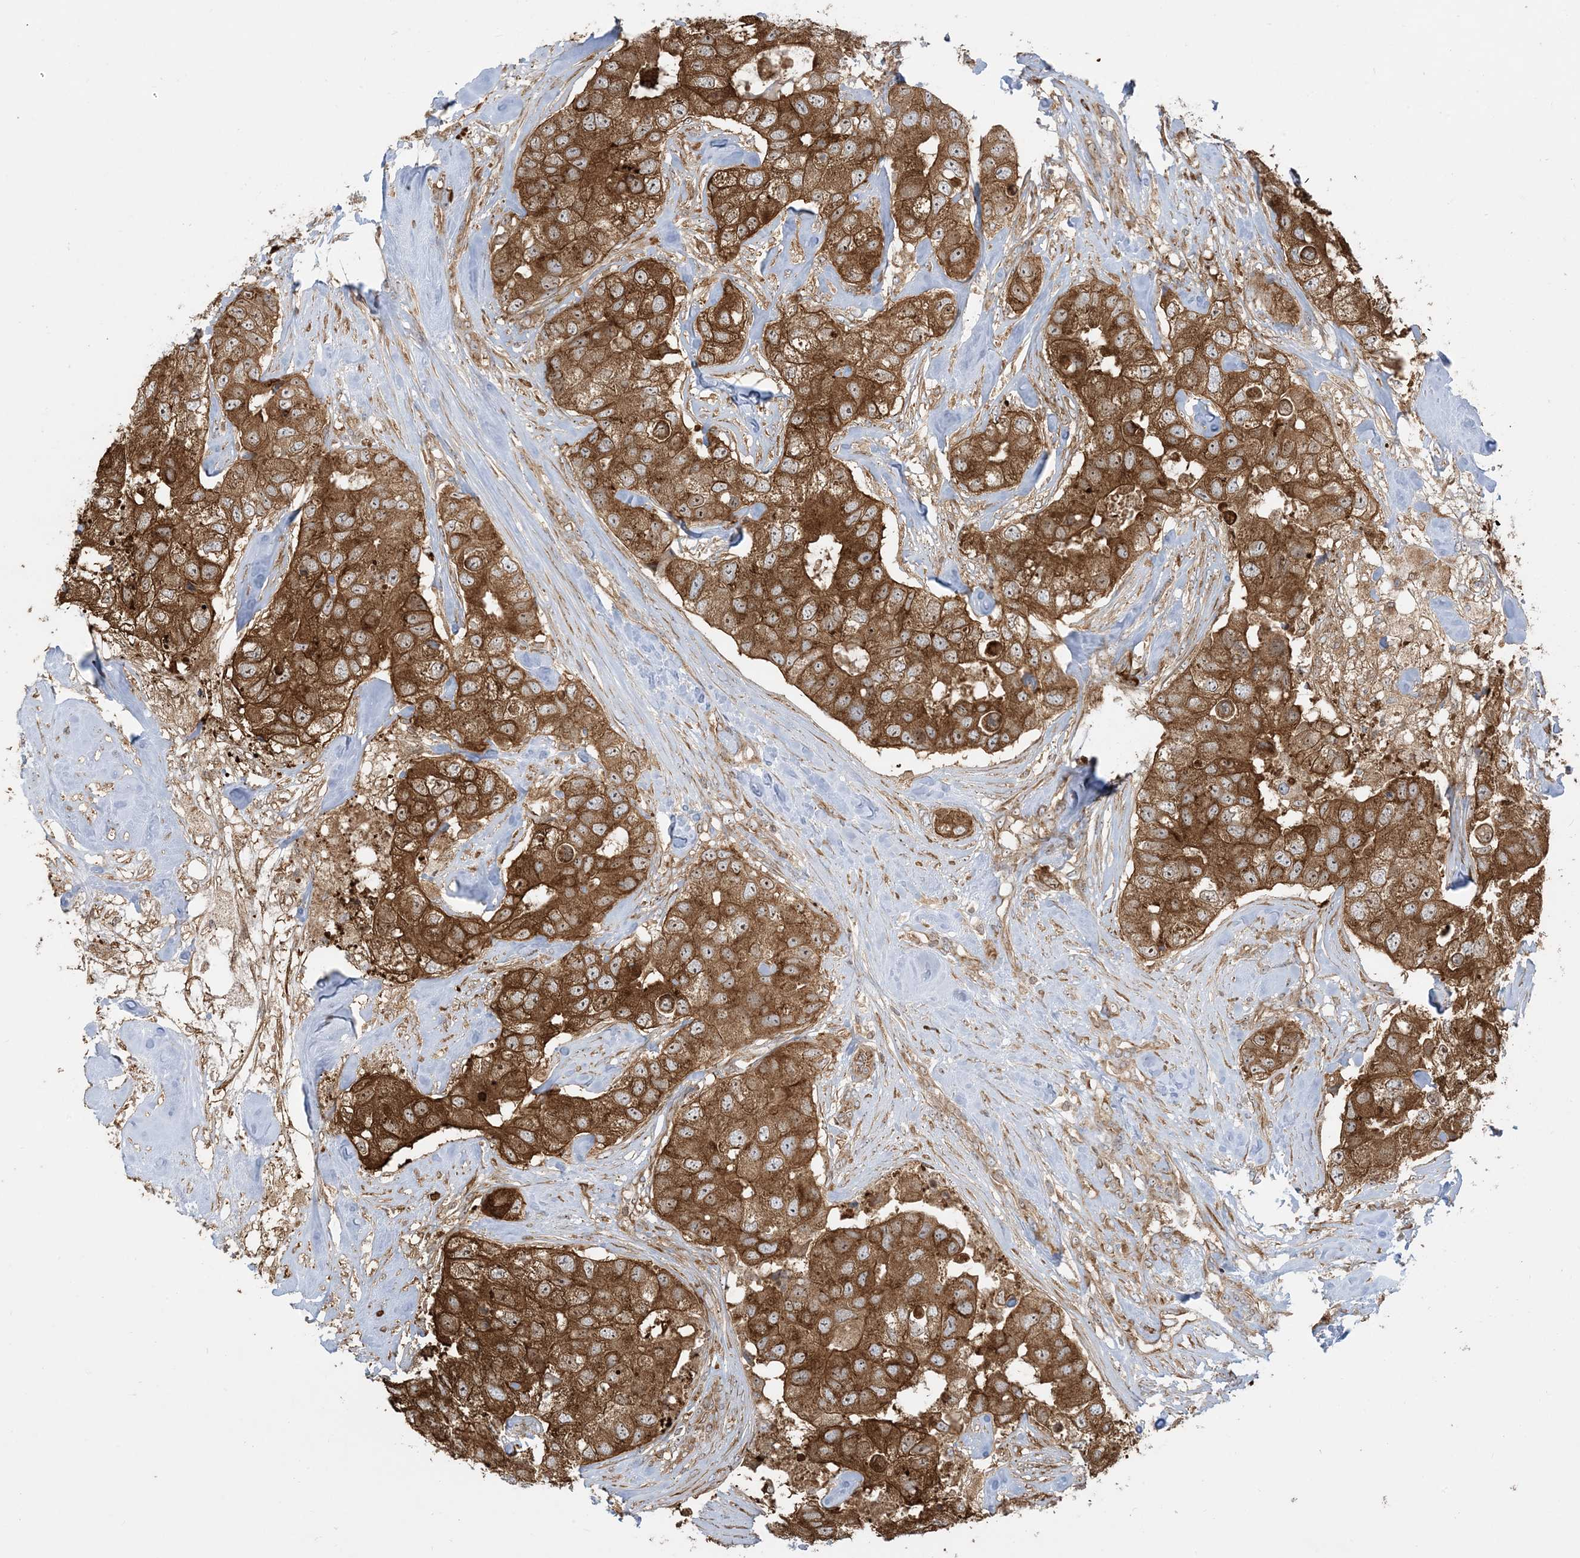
{"staining": {"intensity": "strong", "quantity": ">75%", "location": "cytoplasmic/membranous,nuclear"}, "tissue": "breast cancer", "cell_type": "Tumor cells", "image_type": "cancer", "snomed": [{"axis": "morphology", "description": "Duct carcinoma"}, {"axis": "topography", "description": "Breast"}], "caption": "Protein expression analysis of intraductal carcinoma (breast) shows strong cytoplasmic/membranous and nuclear expression in approximately >75% of tumor cells.", "gene": "SRP72", "patient": {"sex": "female", "age": 62}}